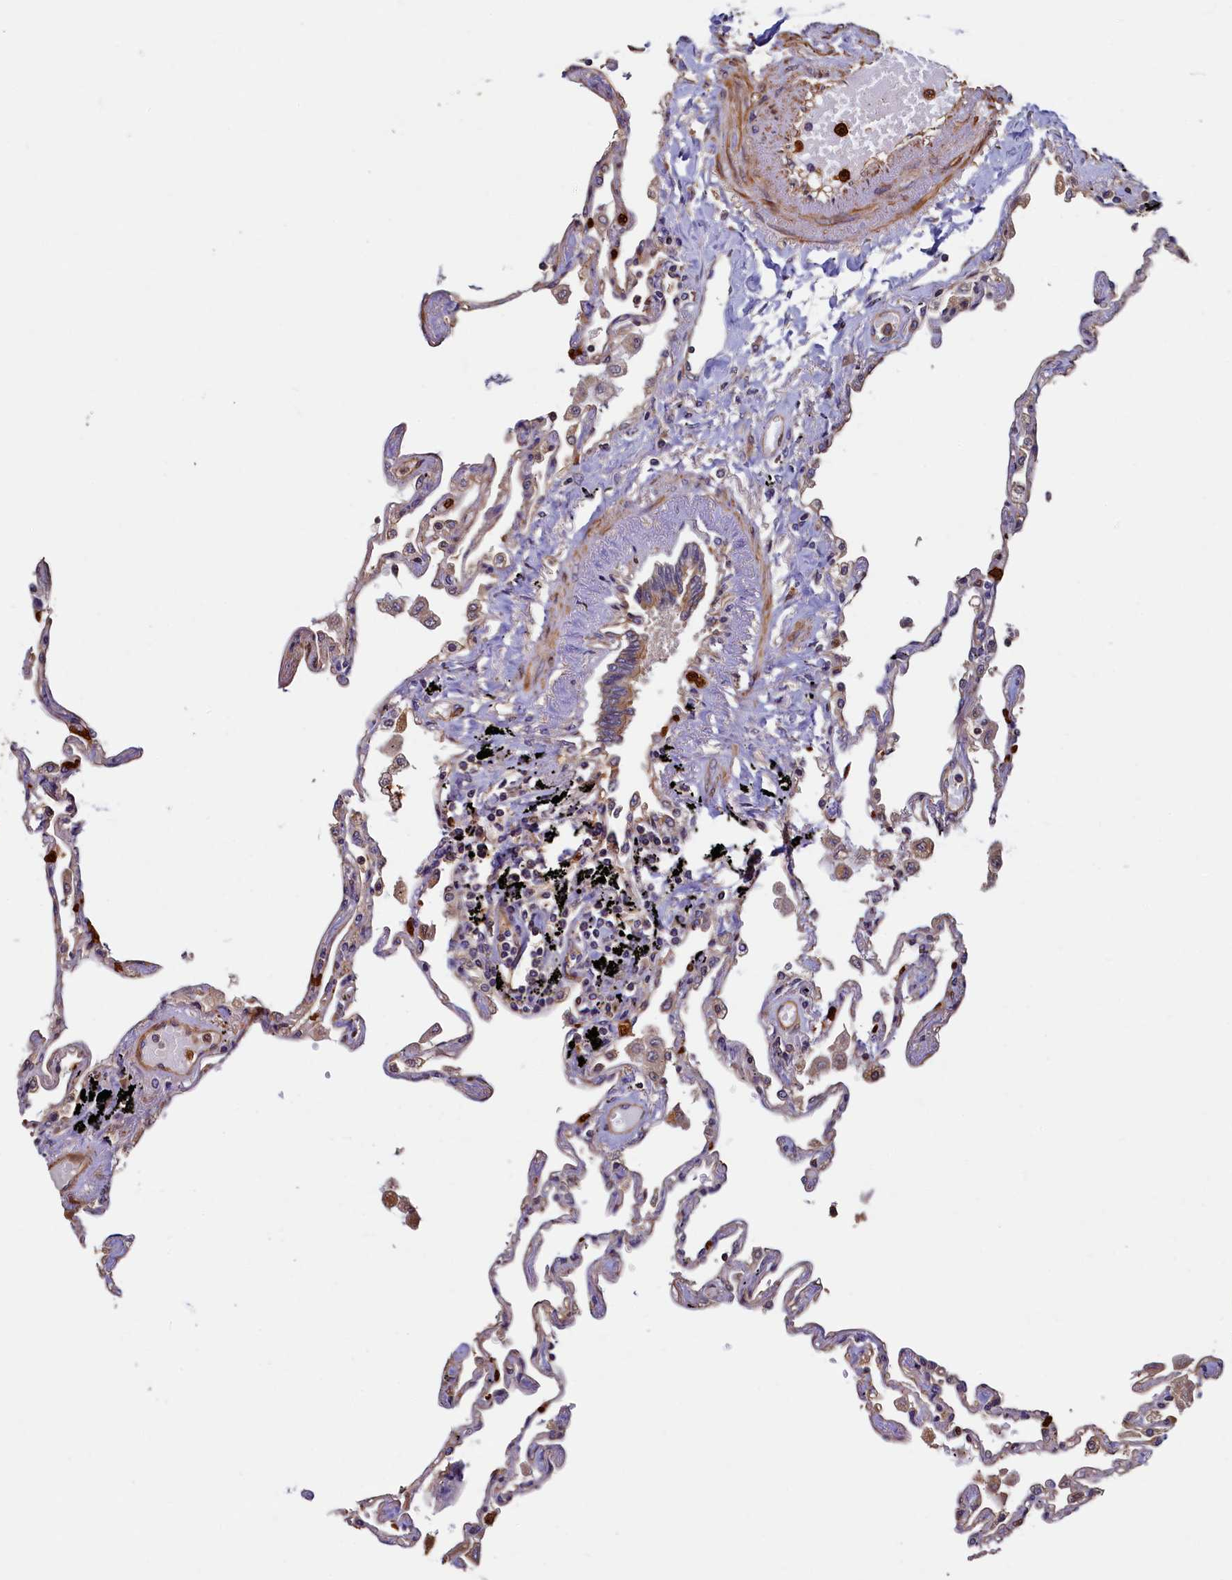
{"staining": {"intensity": "moderate", "quantity": "<25%", "location": "cytoplasmic/membranous,nuclear"}, "tissue": "lung", "cell_type": "Alveolar cells", "image_type": "normal", "snomed": [{"axis": "morphology", "description": "Normal tissue, NOS"}, {"axis": "topography", "description": "Lung"}], "caption": "A photomicrograph of lung stained for a protein exhibits moderate cytoplasmic/membranous,nuclear brown staining in alveolar cells. (DAB IHC, brown staining for protein, blue staining for nuclei).", "gene": "CCDC102B", "patient": {"sex": "female", "age": 67}}